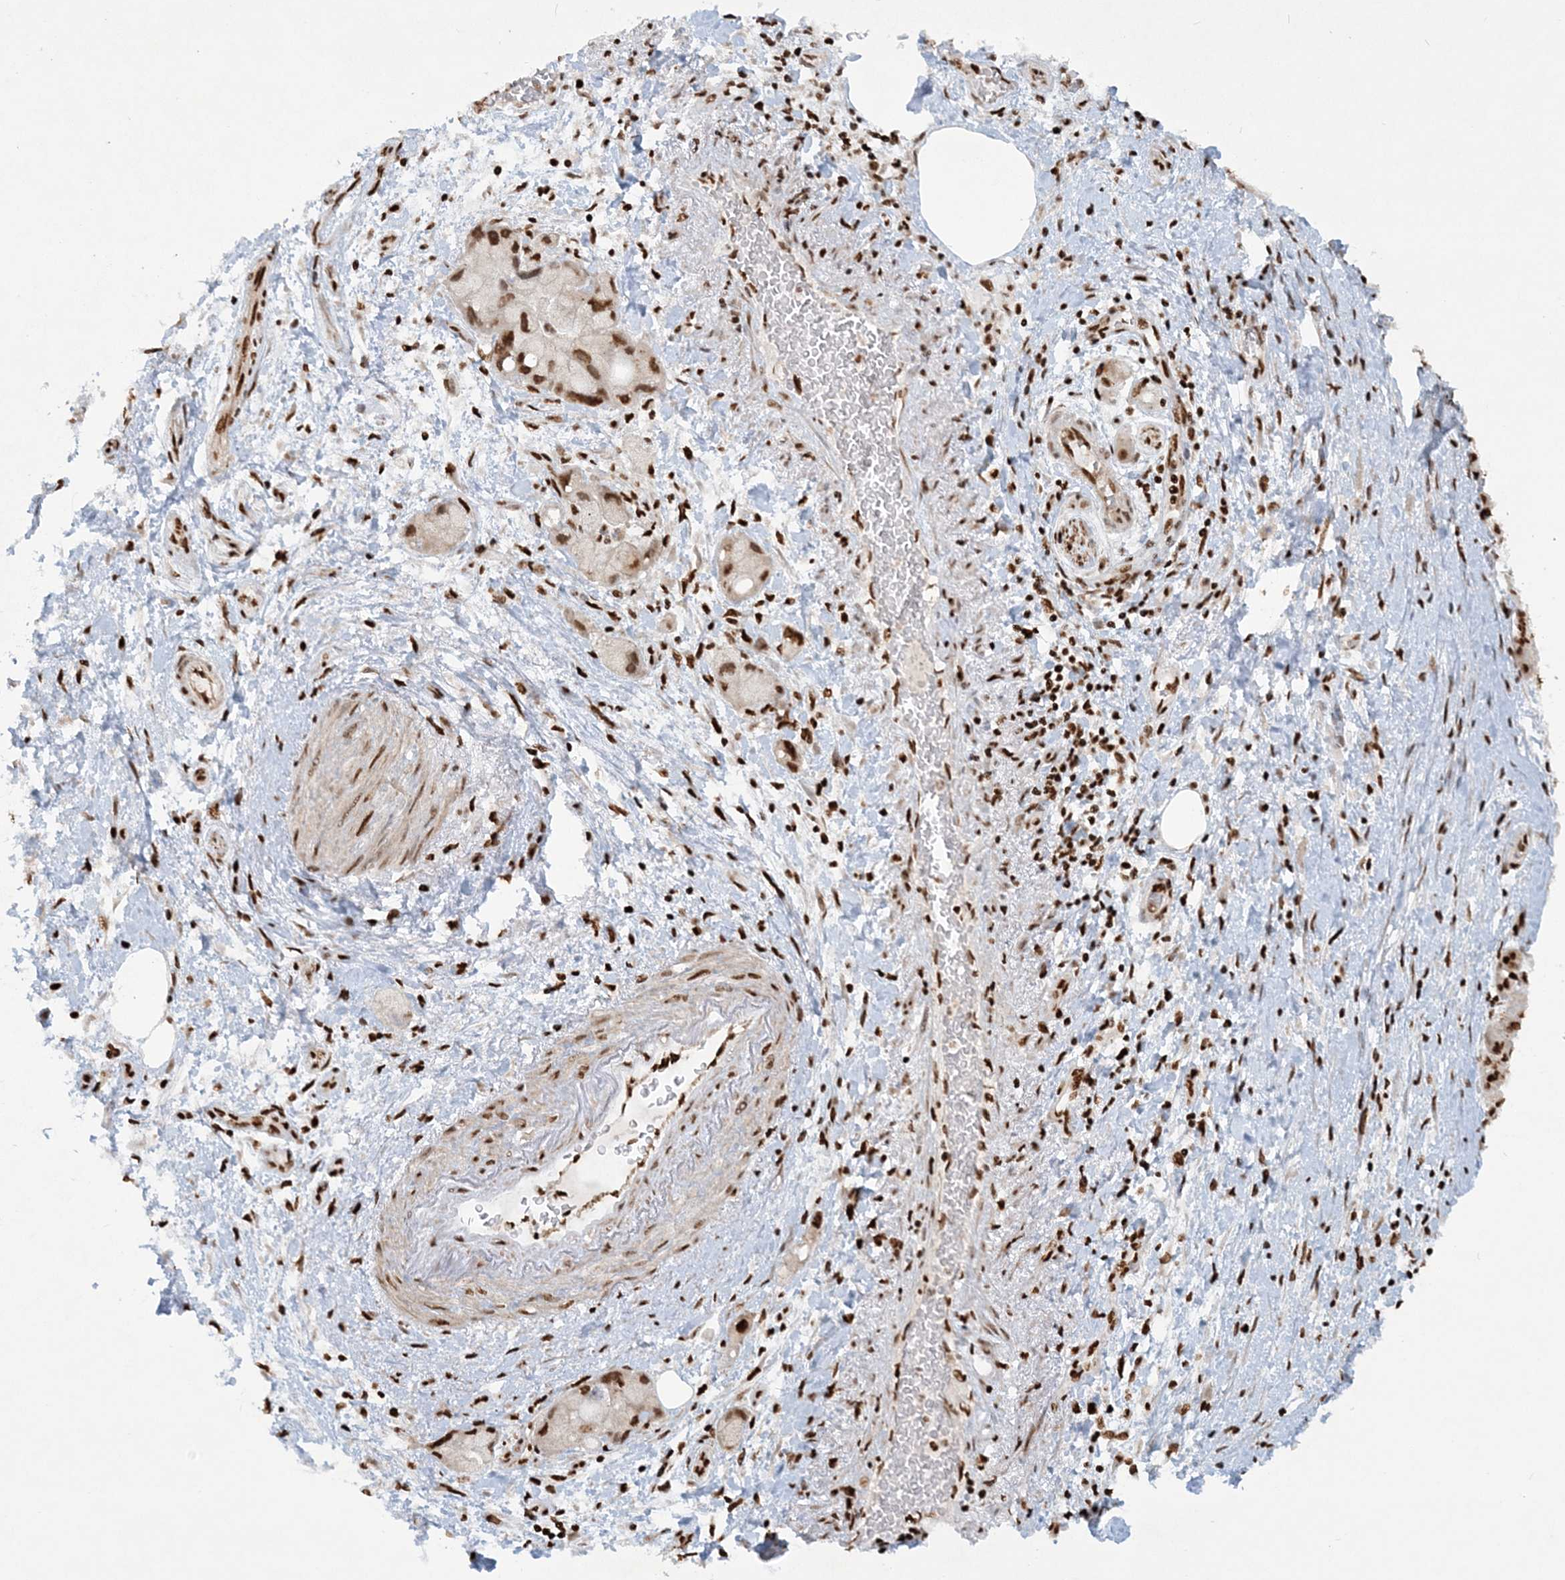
{"staining": {"intensity": "moderate", "quantity": ">75%", "location": "nuclear"}, "tissue": "pancreatic cancer", "cell_type": "Tumor cells", "image_type": "cancer", "snomed": [{"axis": "morphology", "description": "Normal tissue, NOS"}, {"axis": "morphology", "description": "Adenocarcinoma, NOS"}, {"axis": "topography", "description": "Pancreas"}], "caption": "Moderate nuclear staining is appreciated in about >75% of tumor cells in pancreatic cancer.", "gene": "DELE1", "patient": {"sex": "female", "age": 68}}